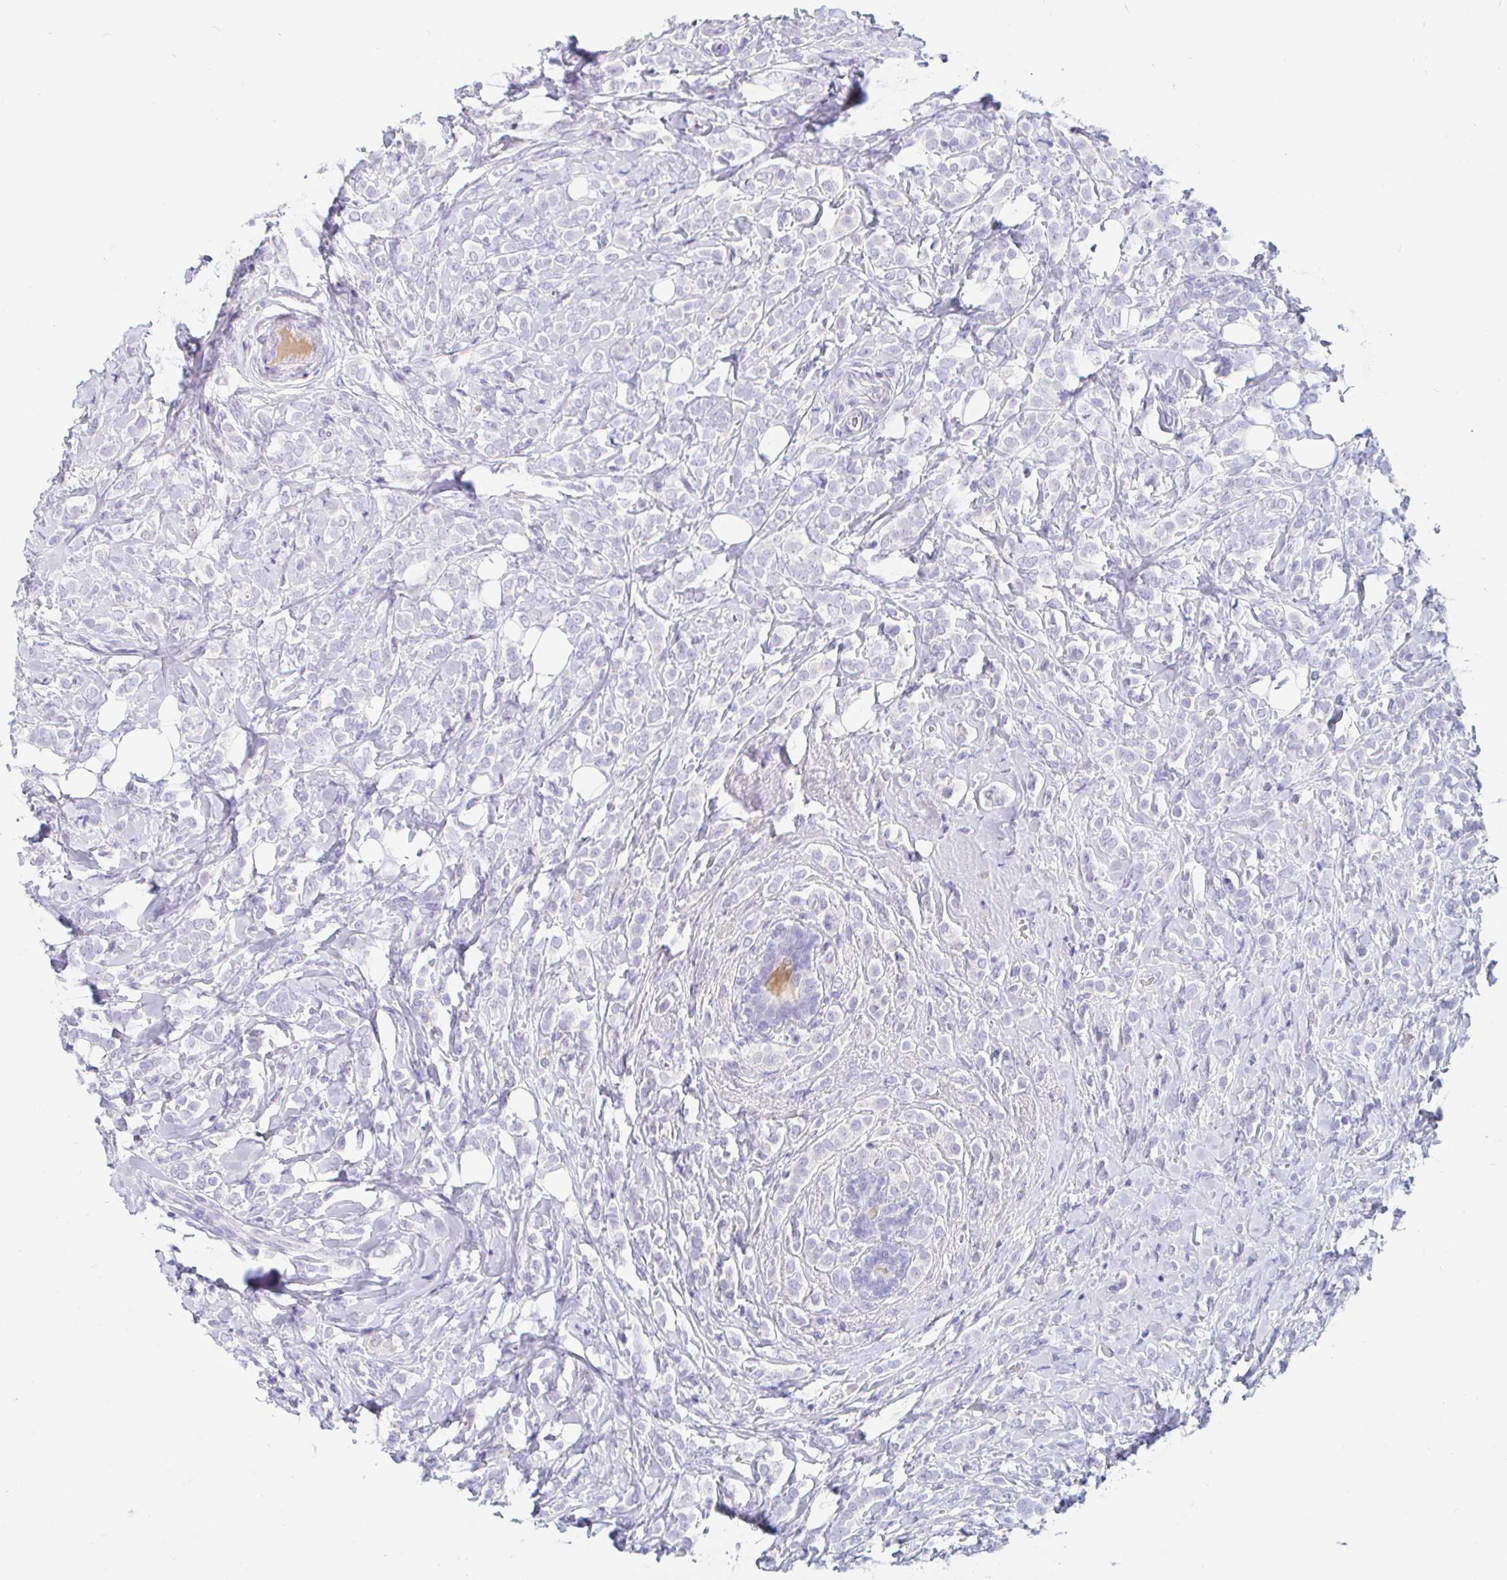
{"staining": {"intensity": "negative", "quantity": "none", "location": "none"}, "tissue": "breast cancer", "cell_type": "Tumor cells", "image_type": "cancer", "snomed": [{"axis": "morphology", "description": "Lobular carcinoma"}, {"axis": "topography", "description": "Breast"}], "caption": "Image shows no significant protein expression in tumor cells of breast cancer. The staining was performed using DAB to visualize the protein expression in brown, while the nuclei were stained in blue with hematoxylin (Magnification: 20x).", "gene": "TEX44", "patient": {"sex": "female", "age": 49}}